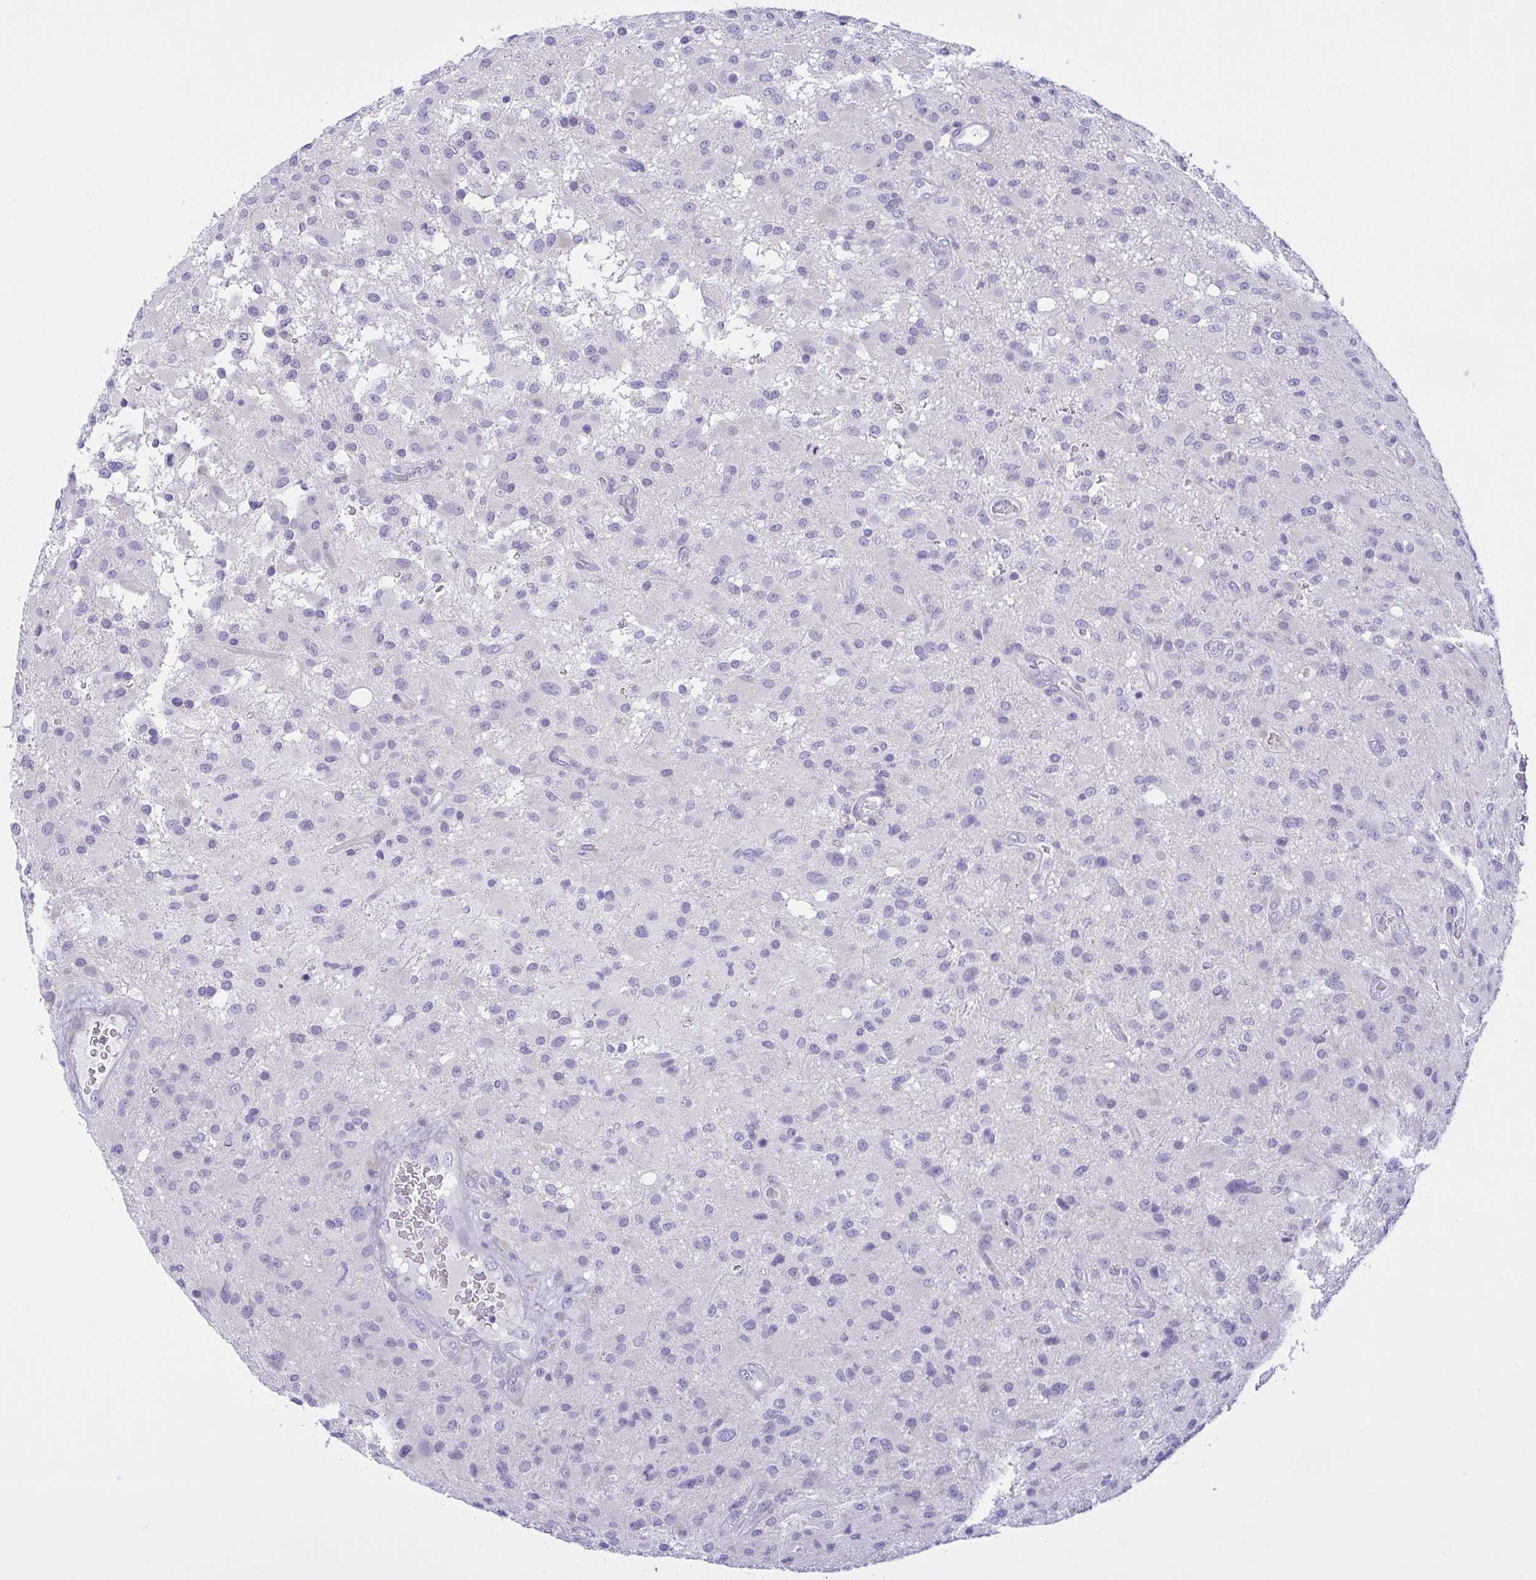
{"staining": {"intensity": "negative", "quantity": "none", "location": "none"}, "tissue": "glioma", "cell_type": "Tumor cells", "image_type": "cancer", "snomed": [{"axis": "morphology", "description": "Glioma, malignant, High grade"}, {"axis": "topography", "description": "Brain"}], "caption": "This photomicrograph is of glioma stained with immunohistochemistry to label a protein in brown with the nuclei are counter-stained blue. There is no expression in tumor cells.", "gene": "FAM86B1", "patient": {"sex": "male", "age": 53}}